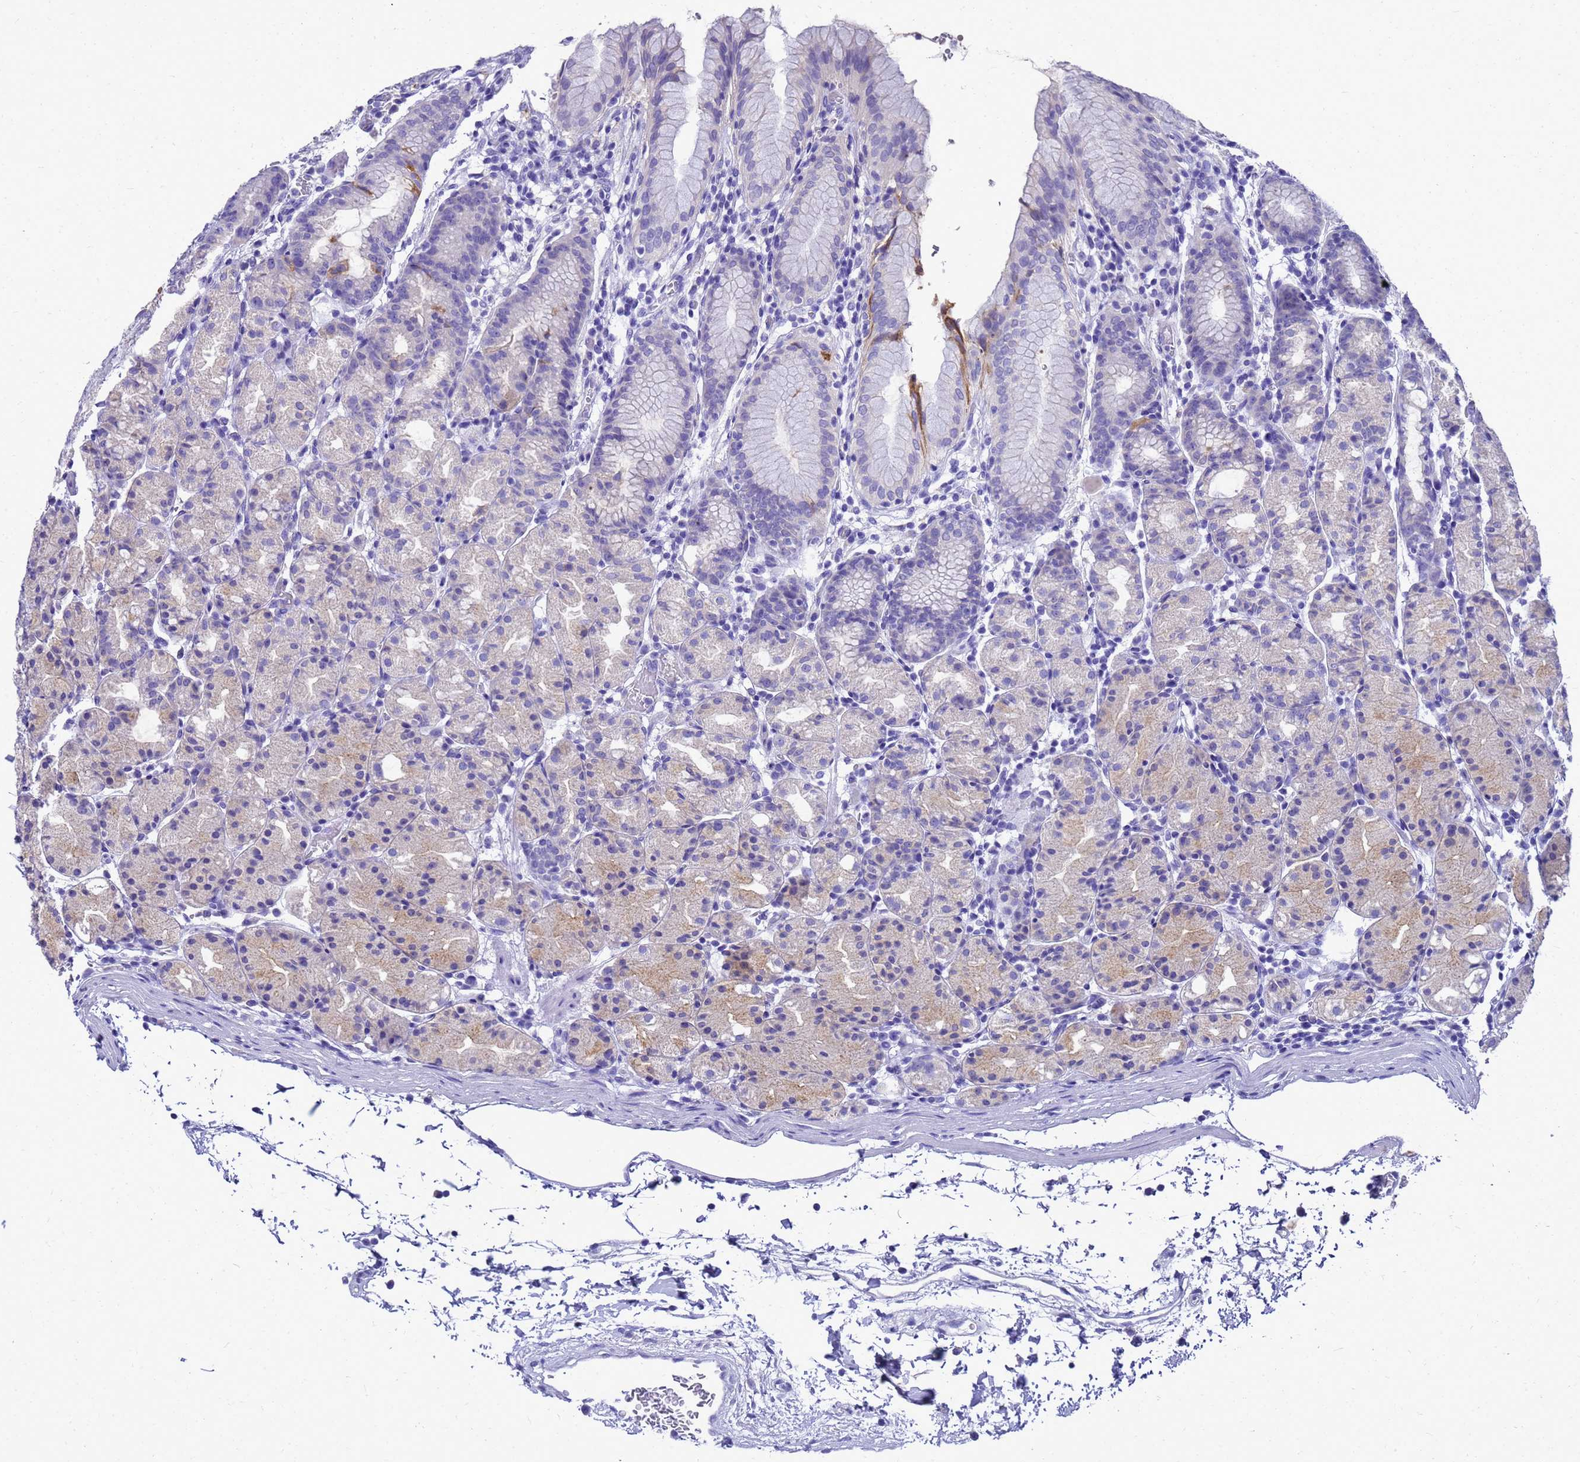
{"staining": {"intensity": "weak", "quantity": "<25%", "location": "cytoplasmic/membranous"}, "tissue": "stomach", "cell_type": "Glandular cells", "image_type": "normal", "snomed": [{"axis": "morphology", "description": "Normal tissue, NOS"}, {"axis": "topography", "description": "Stomach, upper"}], "caption": "DAB (3,3'-diaminobenzidine) immunohistochemical staining of normal stomach shows no significant staining in glandular cells.", "gene": "MS4A13", "patient": {"sex": "male", "age": 48}}